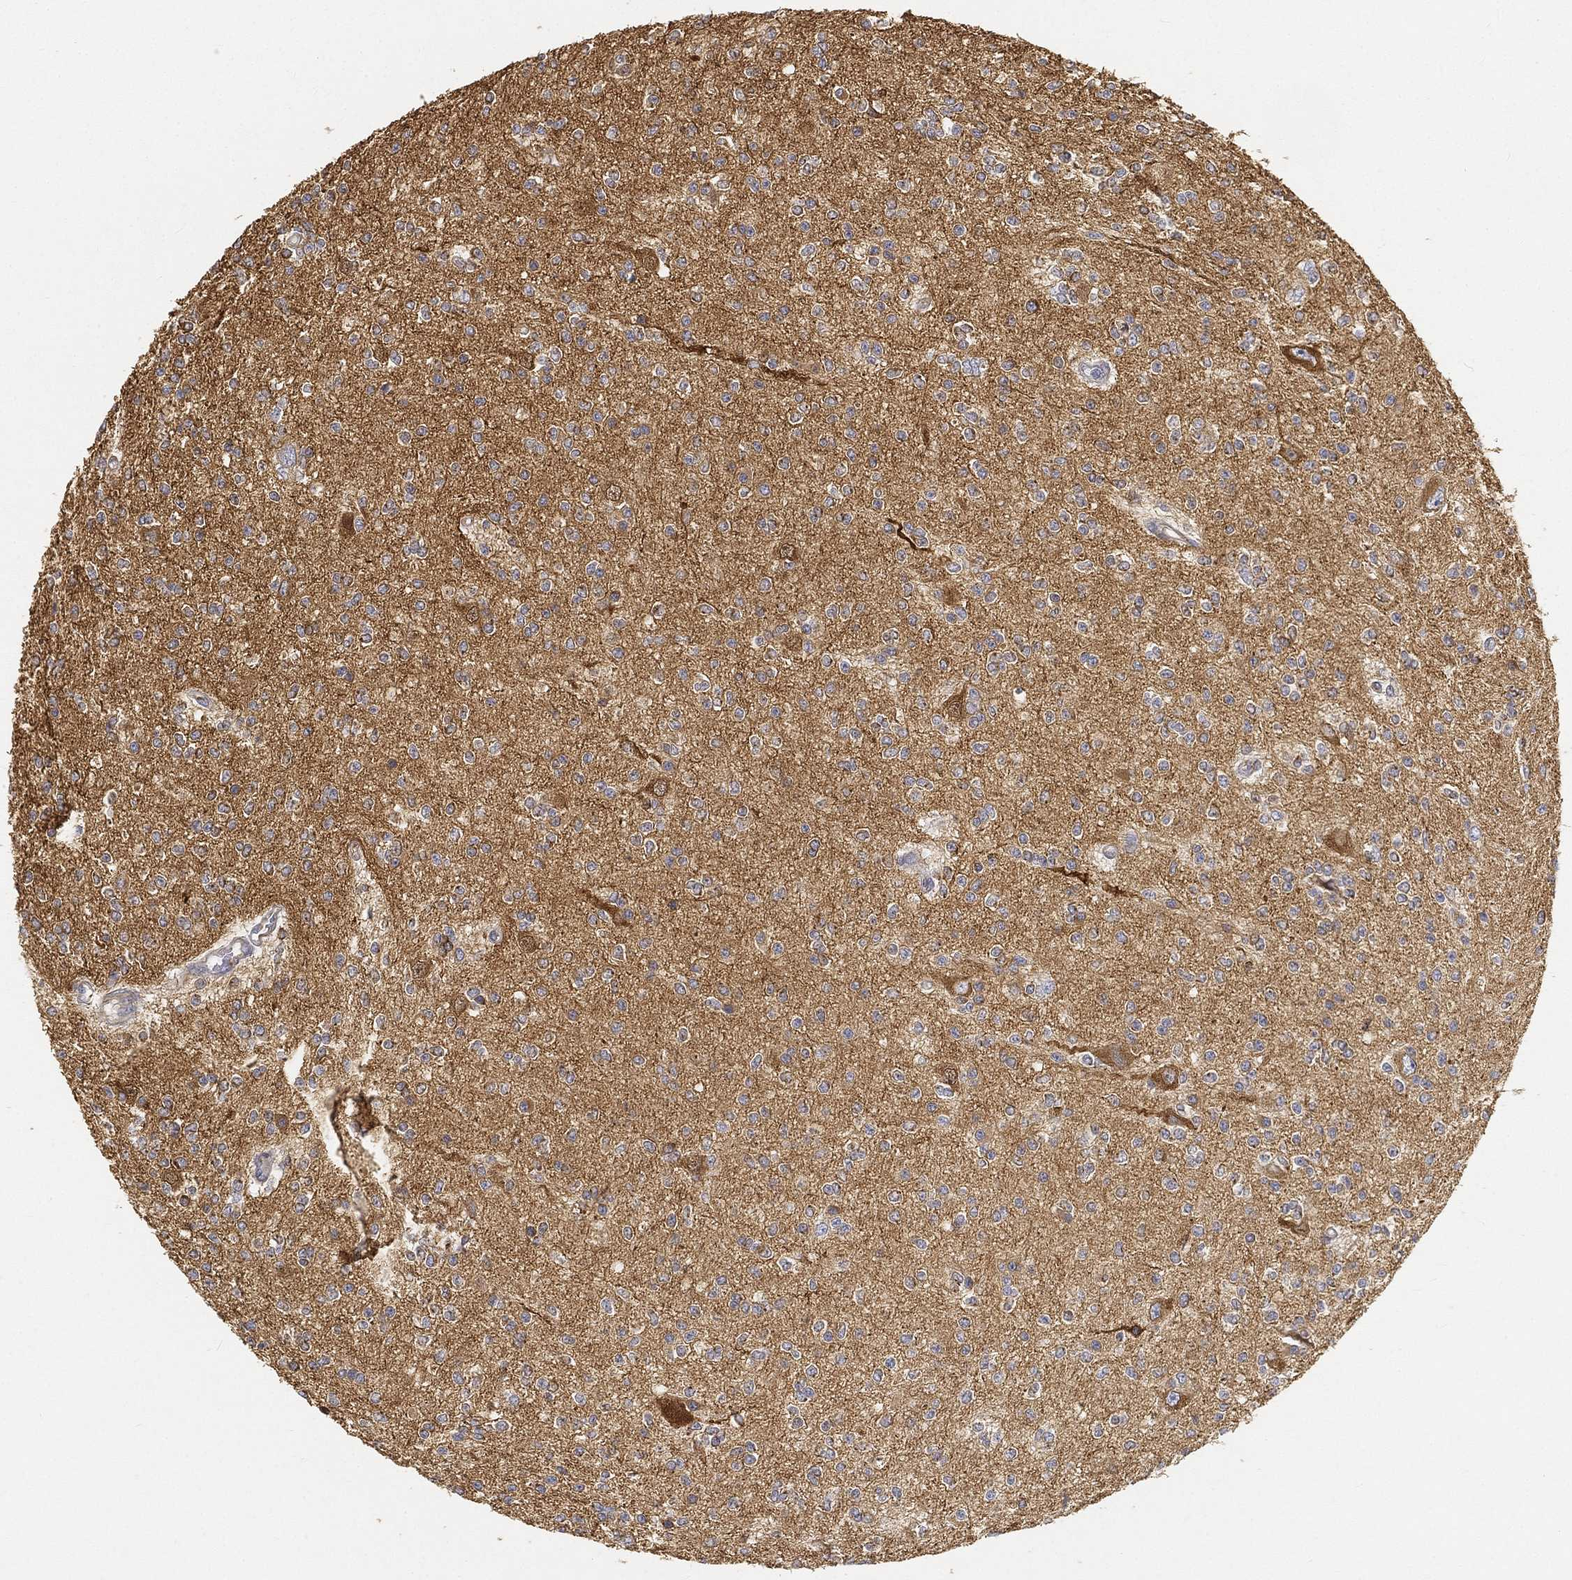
{"staining": {"intensity": "negative", "quantity": "none", "location": "none"}, "tissue": "glioma", "cell_type": "Tumor cells", "image_type": "cancer", "snomed": [{"axis": "morphology", "description": "Glioma, malignant, Low grade"}, {"axis": "topography", "description": "Brain"}], "caption": "Micrograph shows no significant protein positivity in tumor cells of glioma.", "gene": "TMEM25", "patient": {"sex": "male", "age": 67}}